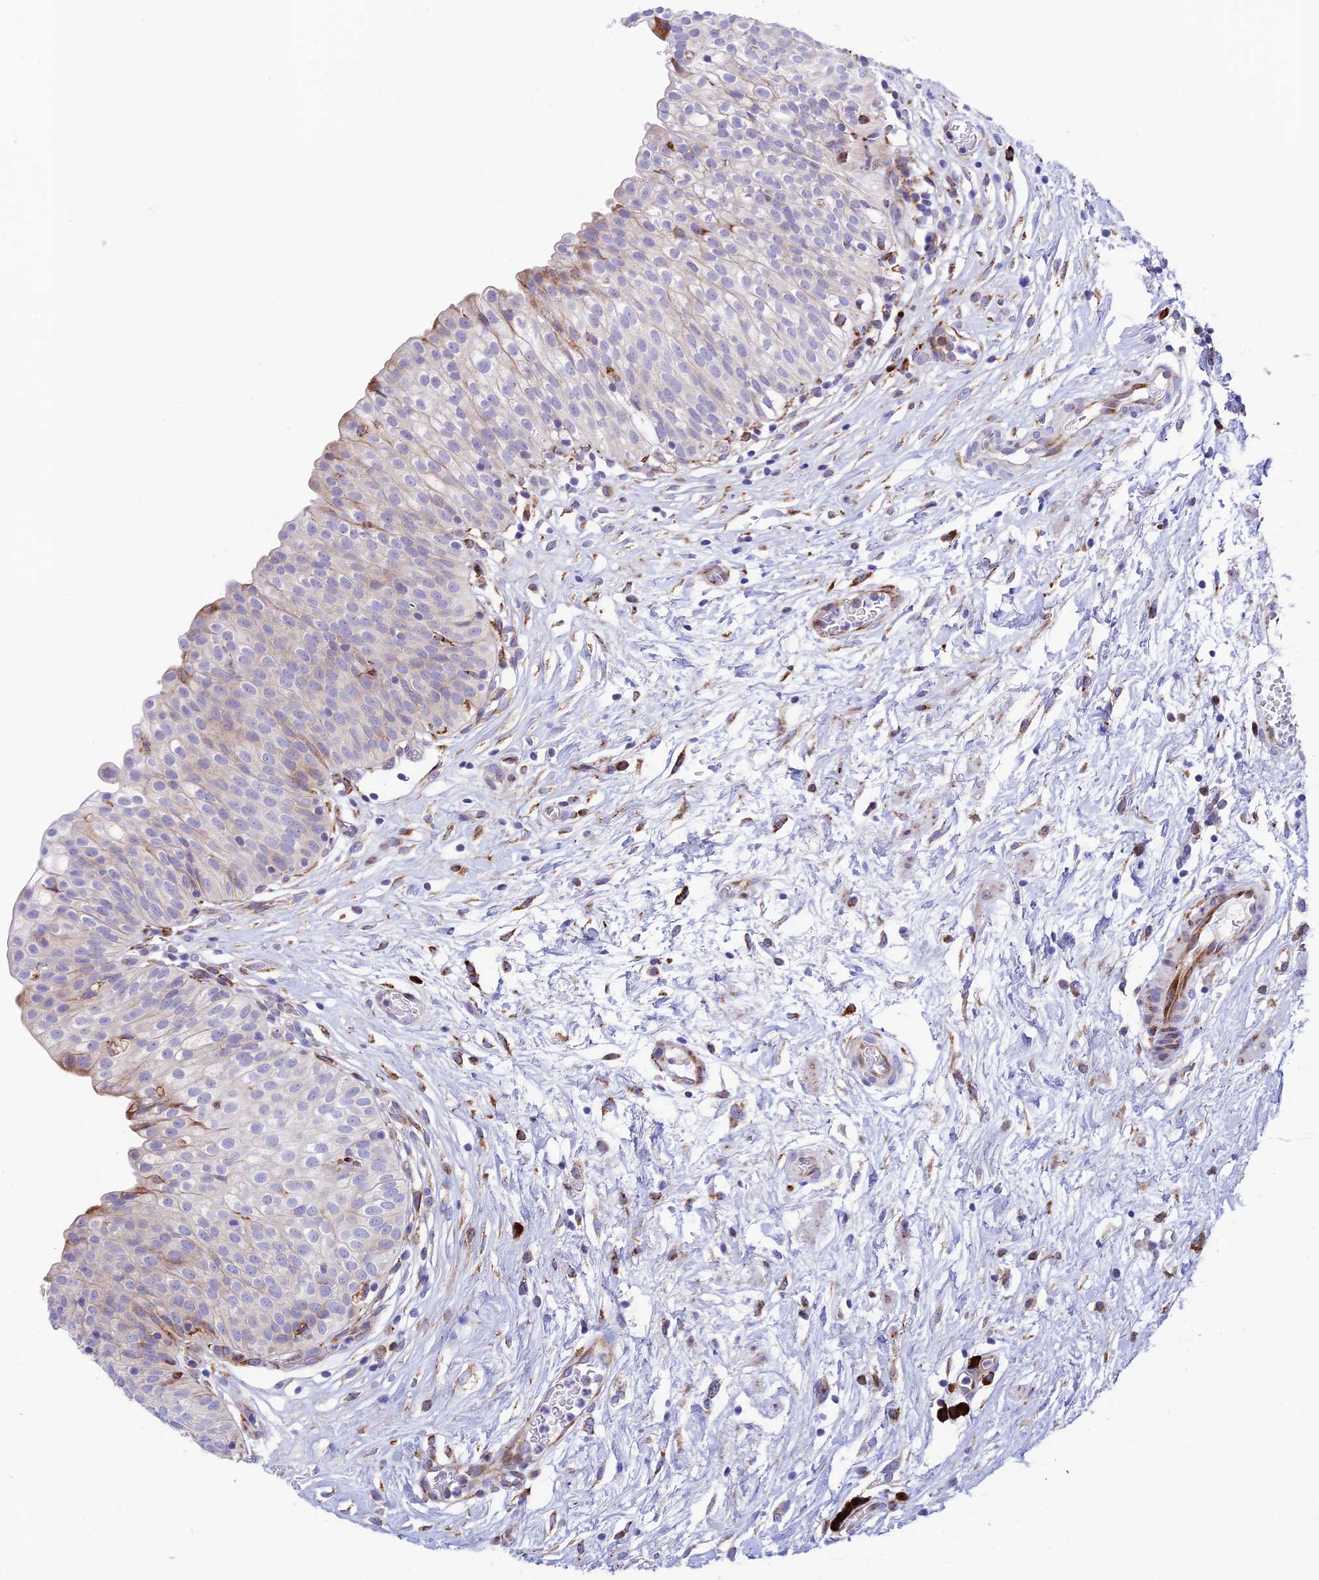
{"staining": {"intensity": "moderate", "quantity": "<25%", "location": "cytoplasmic/membranous"}, "tissue": "urinary bladder", "cell_type": "Urothelial cells", "image_type": "normal", "snomed": [{"axis": "morphology", "description": "Normal tissue, NOS"}, {"axis": "topography", "description": "Urinary bladder"}], "caption": "Immunohistochemistry (IHC) micrograph of normal urinary bladder: human urinary bladder stained using immunohistochemistry shows low levels of moderate protein expression localized specifically in the cytoplasmic/membranous of urothelial cells, appearing as a cytoplasmic/membranous brown color.", "gene": "TUBGCP6", "patient": {"sex": "male", "age": 55}}